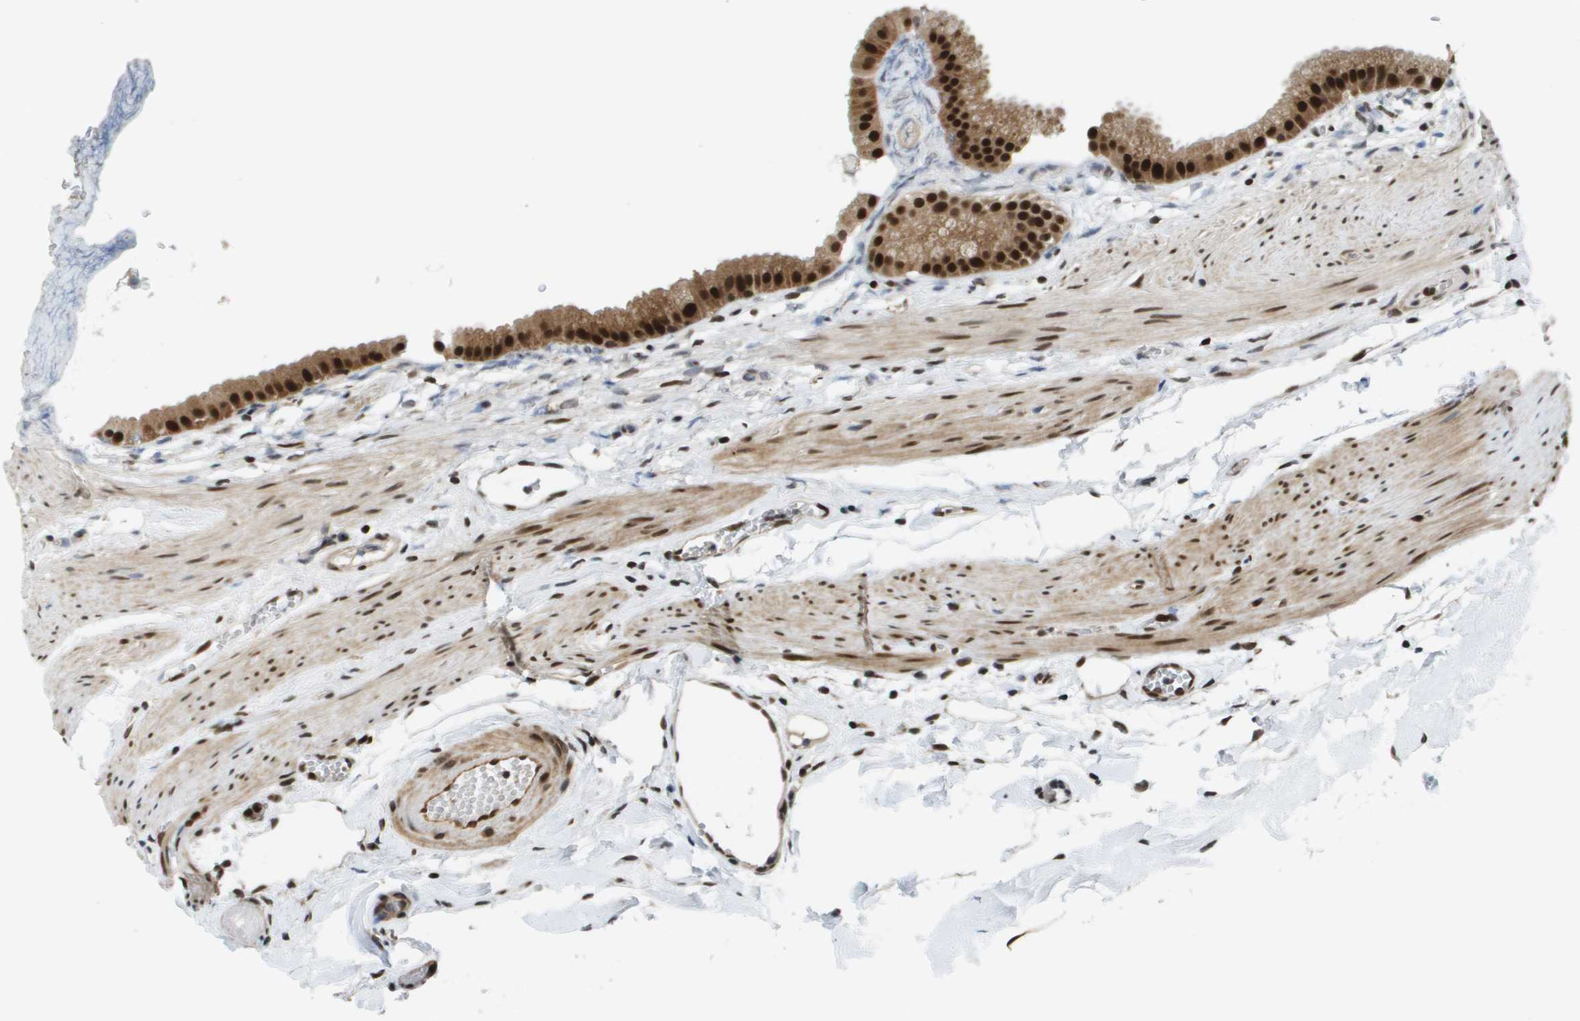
{"staining": {"intensity": "strong", "quantity": ">75%", "location": "cytoplasmic/membranous,nuclear"}, "tissue": "gallbladder", "cell_type": "Glandular cells", "image_type": "normal", "snomed": [{"axis": "morphology", "description": "Normal tissue, NOS"}, {"axis": "topography", "description": "Gallbladder"}], "caption": "A high amount of strong cytoplasmic/membranous,nuclear staining is seen in approximately >75% of glandular cells in benign gallbladder.", "gene": "RECQL4", "patient": {"sex": "female", "age": 64}}